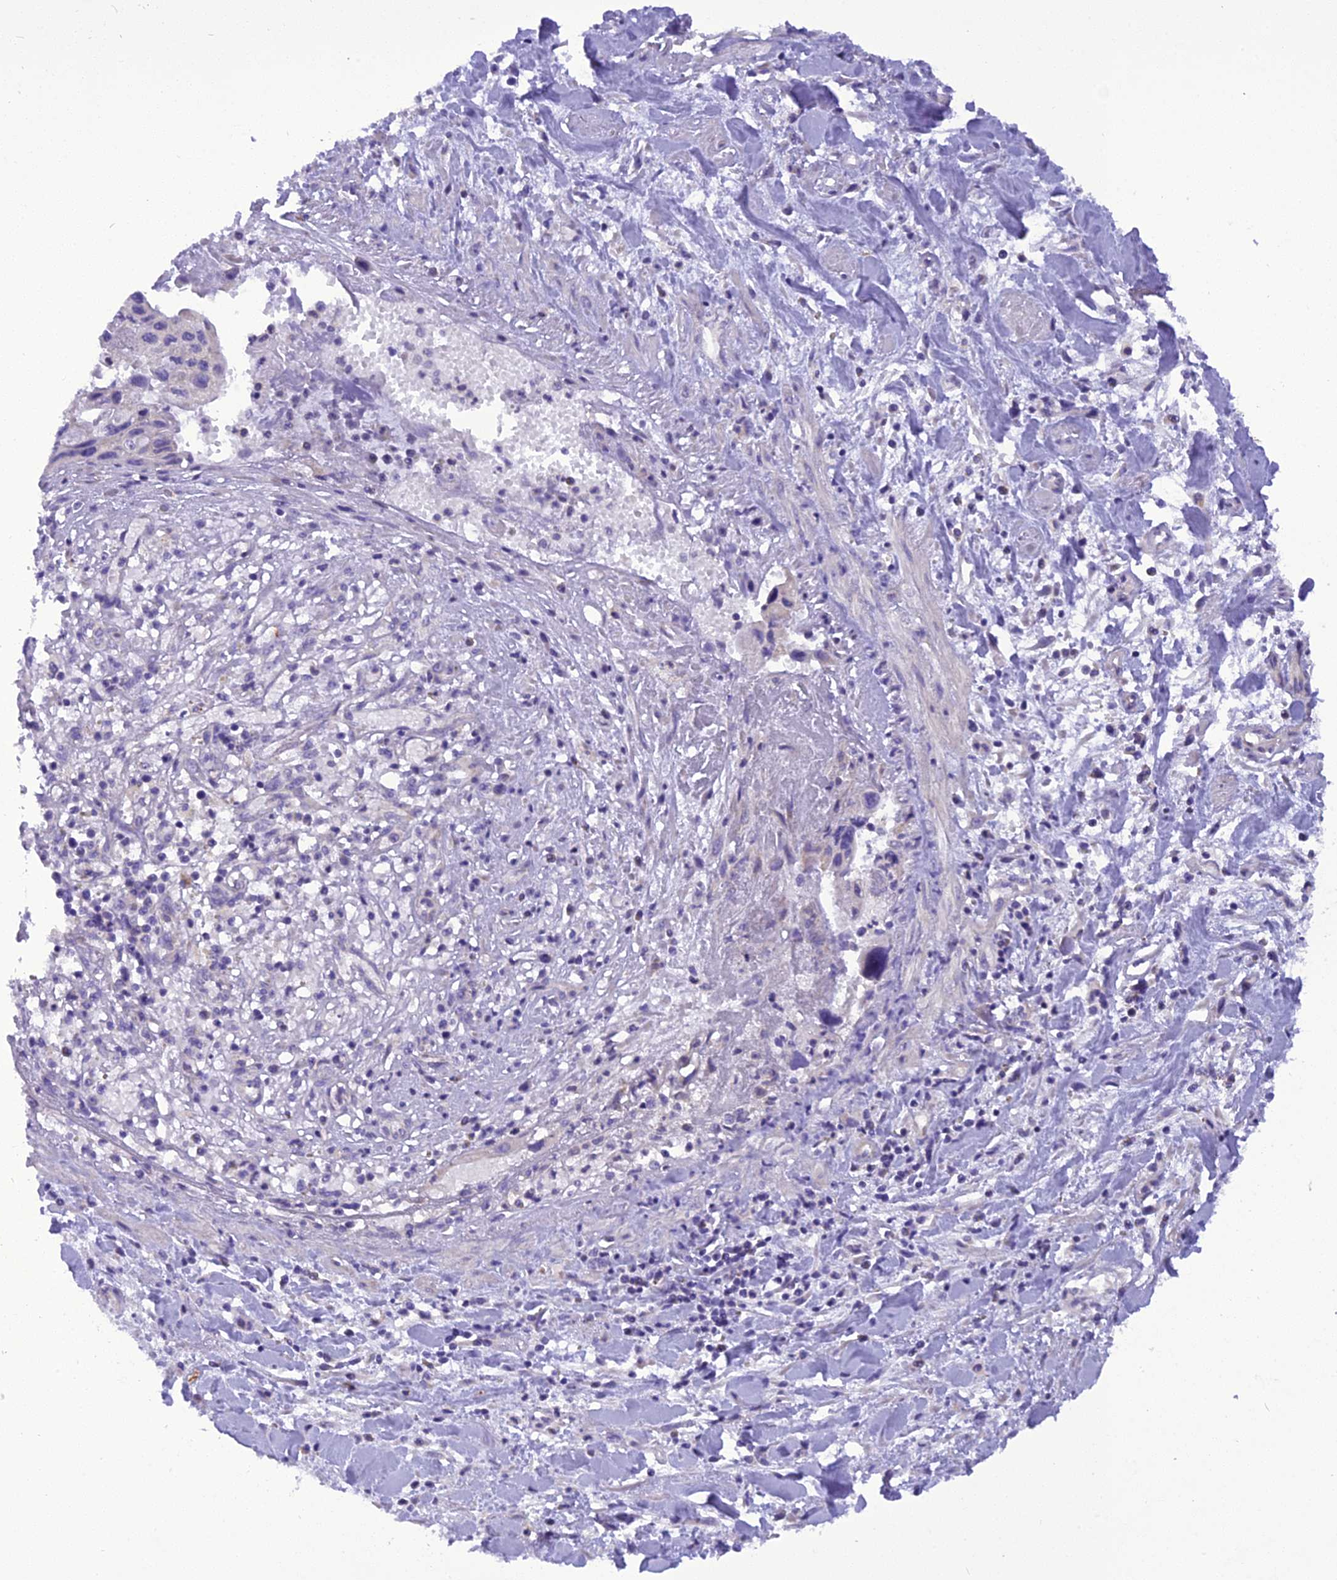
{"staining": {"intensity": "negative", "quantity": "none", "location": "none"}, "tissue": "pancreatic cancer", "cell_type": "Tumor cells", "image_type": "cancer", "snomed": [{"axis": "morphology", "description": "Adenocarcinoma, NOS"}, {"axis": "topography", "description": "Pancreas"}], "caption": "The immunohistochemistry (IHC) histopathology image has no significant expression in tumor cells of adenocarcinoma (pancreatic) tissue.", "gene": "TRIM3", "patient": {"sex": "female", "age": 50}}